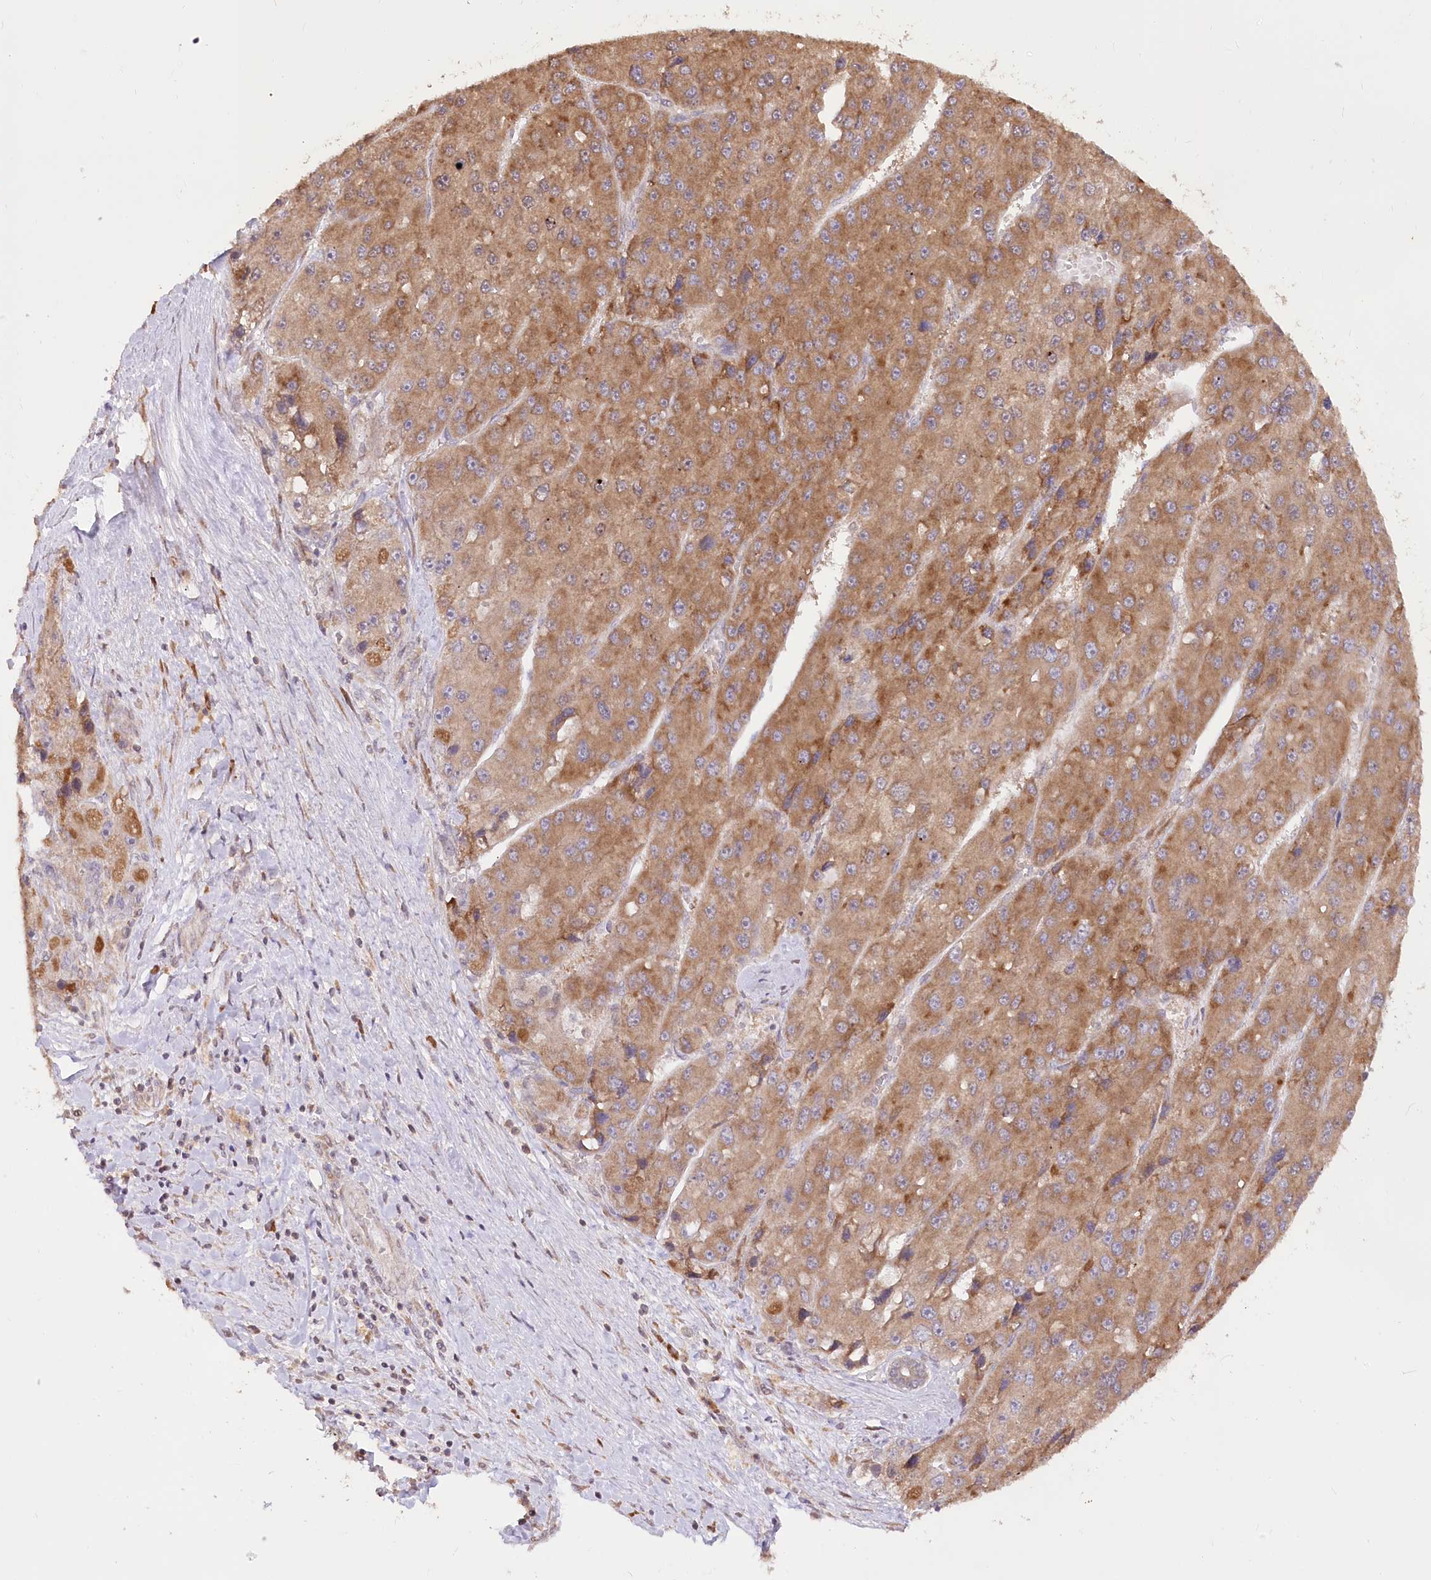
{"staining": {"intensity": "moderate", "quantity": ">75%", "location": "cytoplasmic/membranous"}, "tissue": "liver cancer", "cell_type": "Tumor cells", "image_type": "cancer", "snomed": [{"axis": "morphology", "description": "Carcinoma, Hepatocellular, NOS"}, {"axis": "topography", "description": "Liver"}], "caption": "Immunohistochemistry photomicrograph of neoplastic tissue: human liver cancer (hepatocellular carcinoma) stained using immunohistochemistry demonstrates medium levels of moderate protein expression localized specifically in the cytoplasmic/membranous of tumor cells, appearing as a cytoplasmic/membranous brown color.", "gene": "STT3B", "patient": {"sex": "female", "age": 73}}